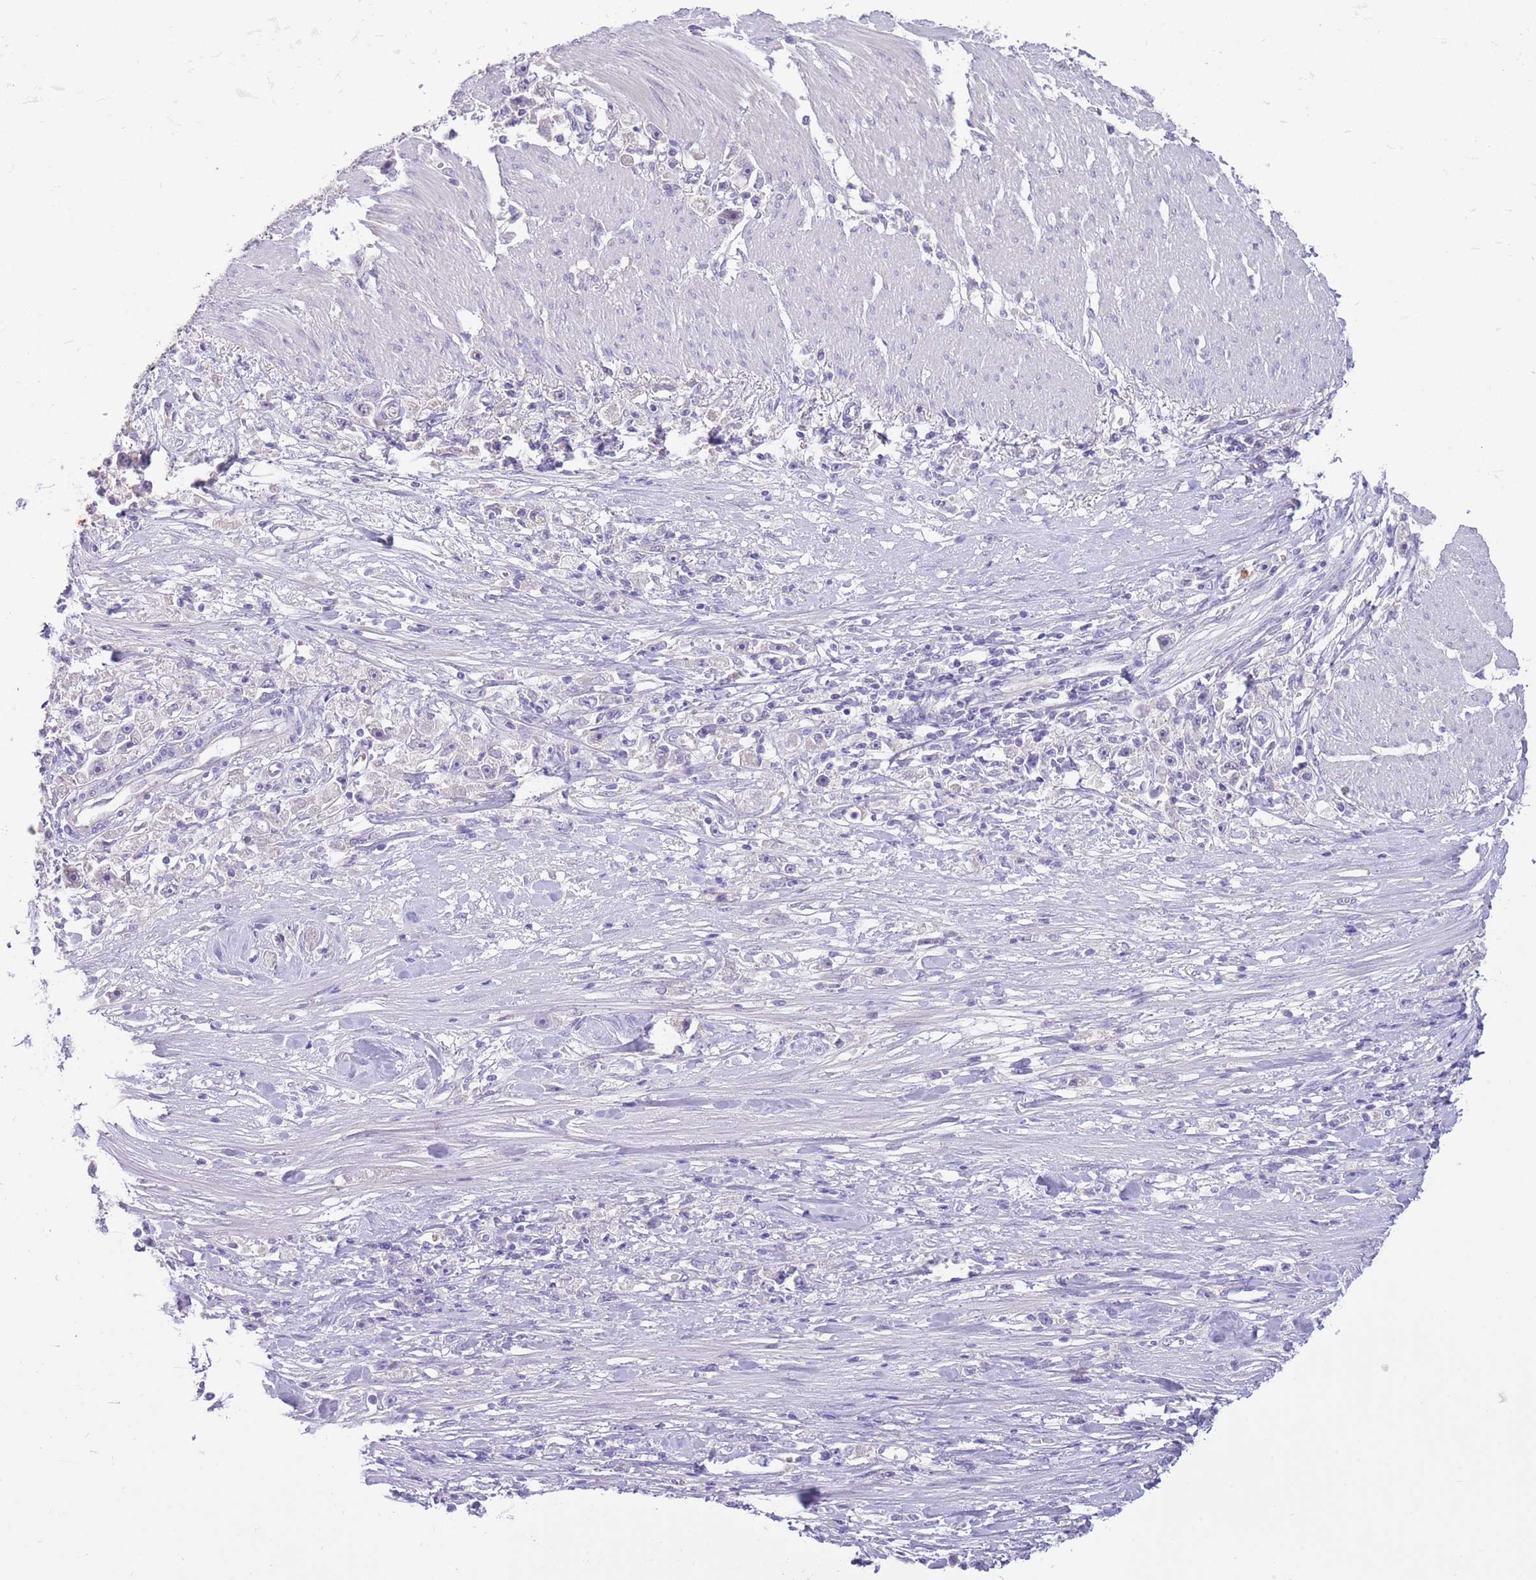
{"staining": {"intensity": "negative", "quantity": "none", "location": "none"}, "tissue": "stomach cancer", "cell_type": "Tumor cells", "image_type": "cancer", "snomed": [{"axis": "morphology", "description": "Adenocarcinoma, NOS"}, {"axis": "topography", "description": "Stomach"}], "caption": "An immunohistochemistry histopathology image of stomach adenocarcinoma is shown. There is no staining in tumor cells of stomach adenocarcinoma.", "gene": "SFTPA1", "patient": {"sex": "female", "age": 59}}